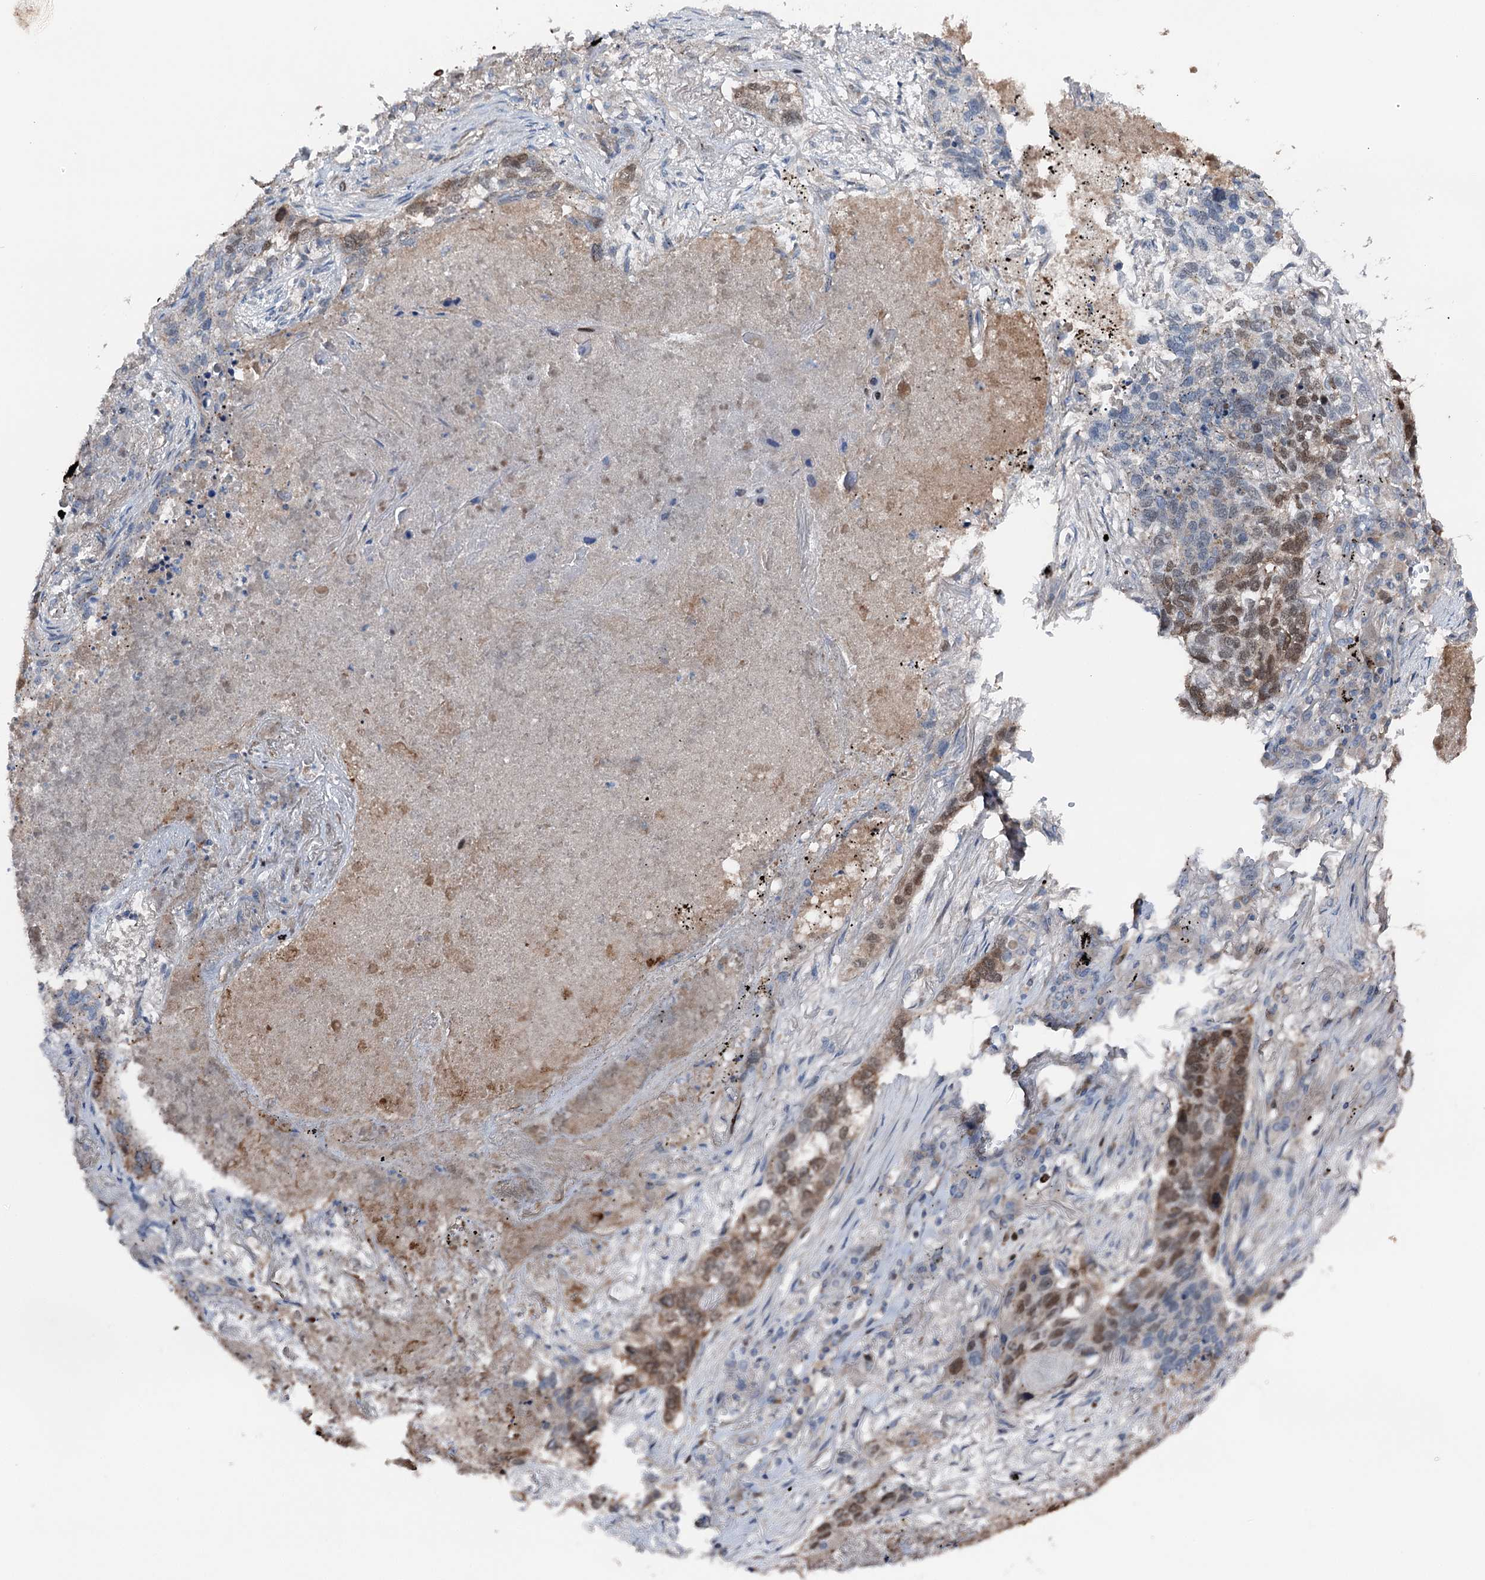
{"staining": {"intensity": "moderate", "quantity": "25%-75%", "location": "cytoplasmic/membranous,nuclear"}, "tissue": "lung cancer", "cell_type": "Tumor cells", "image_type": "cancer", "snomed": [{"axis": "morphology", "description": "Squamous cell carcinoma, NOS"}, {"axis": "topography", "description": "Lung"}], "caption": "Tumor cells reveal moderate cytoplasmic/membranous and nuclear staining in about 25%-75% of cells in lung squamous cell carcinoma.", "gene": "NCAPD2", "patient": {"sex": "female", "age": 63}}